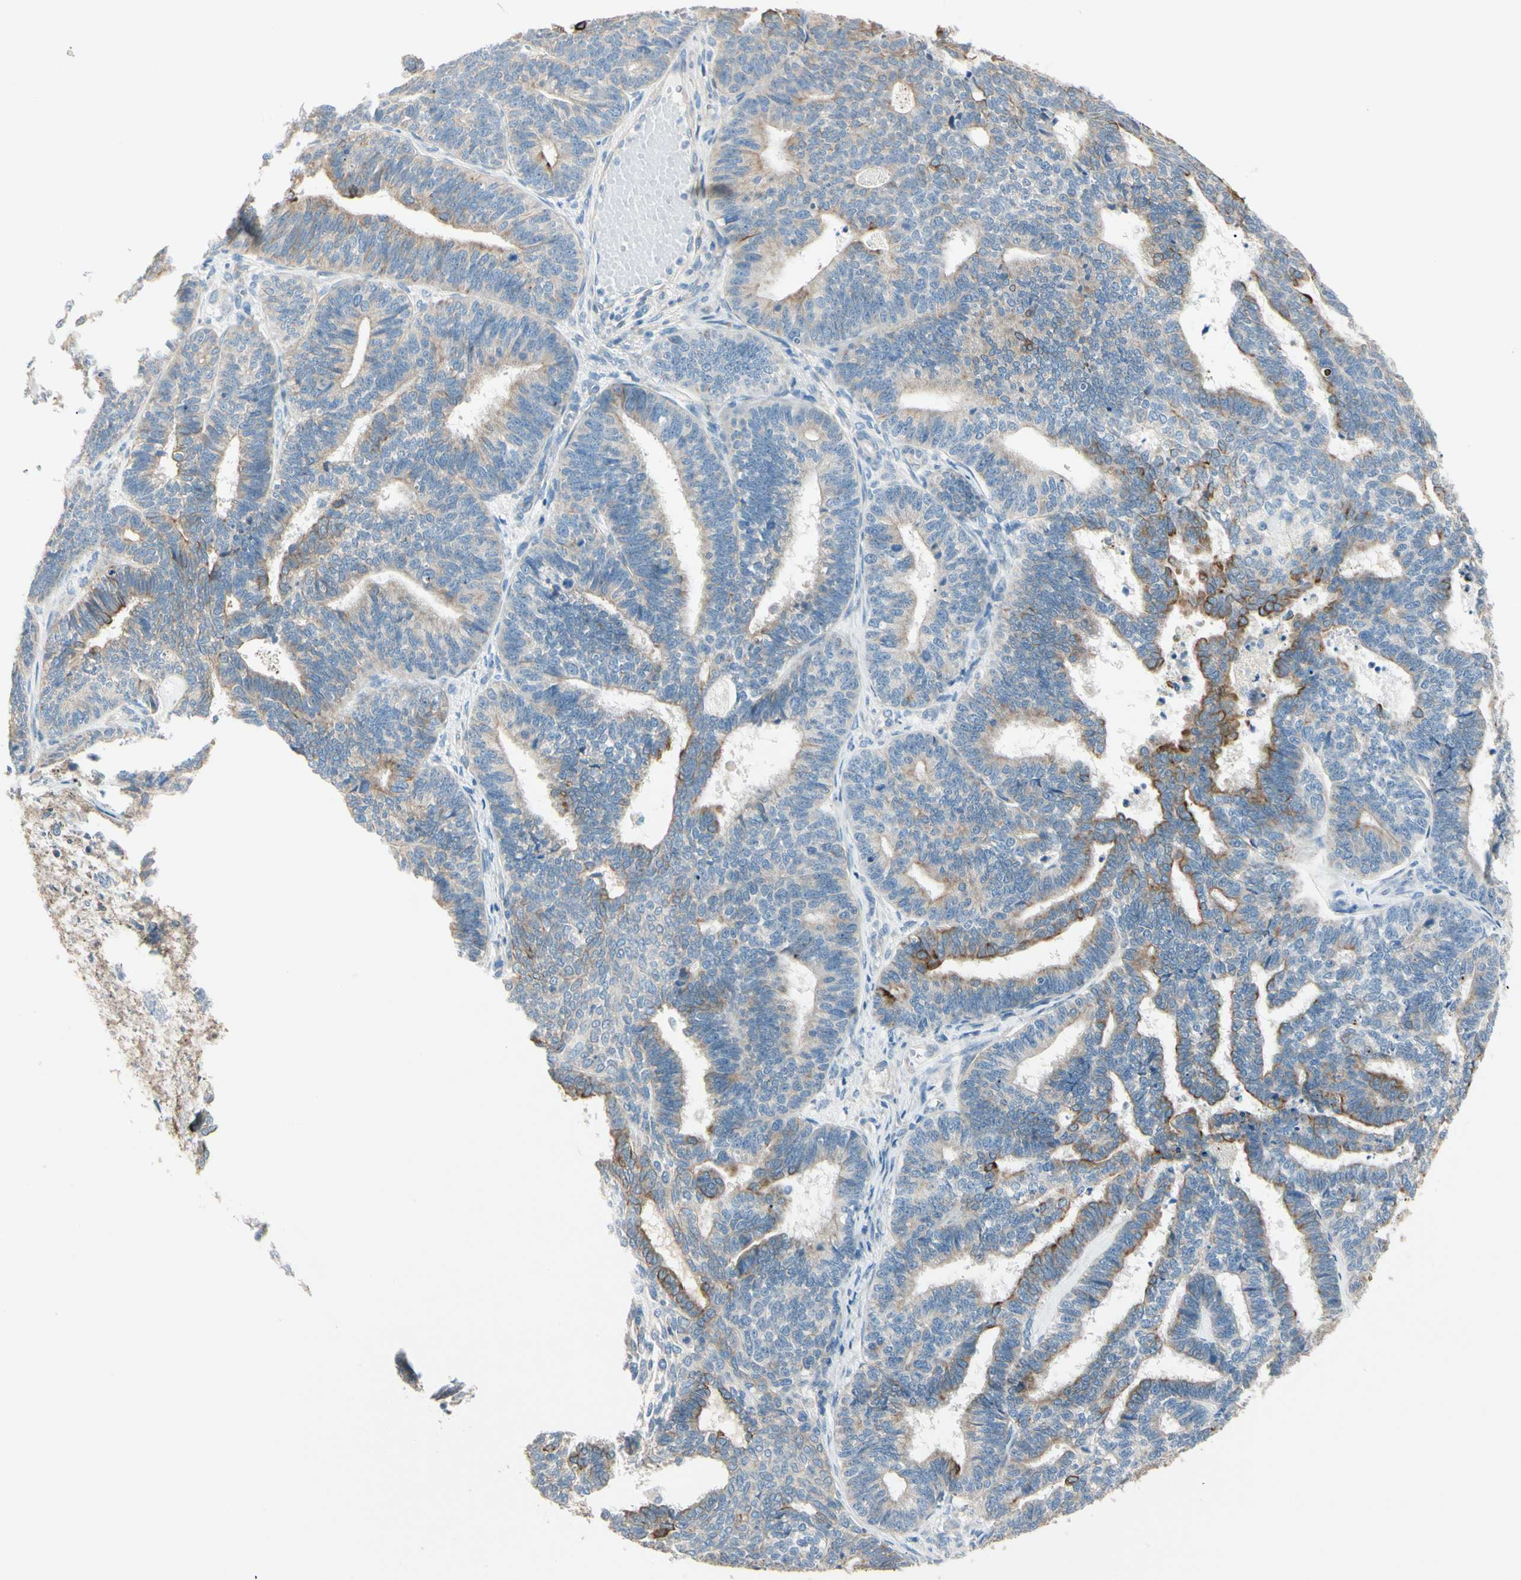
{"staining": {"intensity": "moderate", "quantity": "<25%", "location": "cytoplasmic/membranous"}, "tissue": "endometrial cancer", "cell_type": "Tumor cells", "image_type": "cancer", "snomed": [{"axis": "morphology", "description": "Adenocarcinoma, NOS"}, {"axis": "topography", "description": "Endometrium"}], "caption": "Immunohistochemical staining of endometrial adenocarcinoma displays low levels of moderate cytoplasmic/membranous staining in about <25% of tumor cells.", "gene": "DUSP12", "patient": {"sex": "female", "age": 70}}